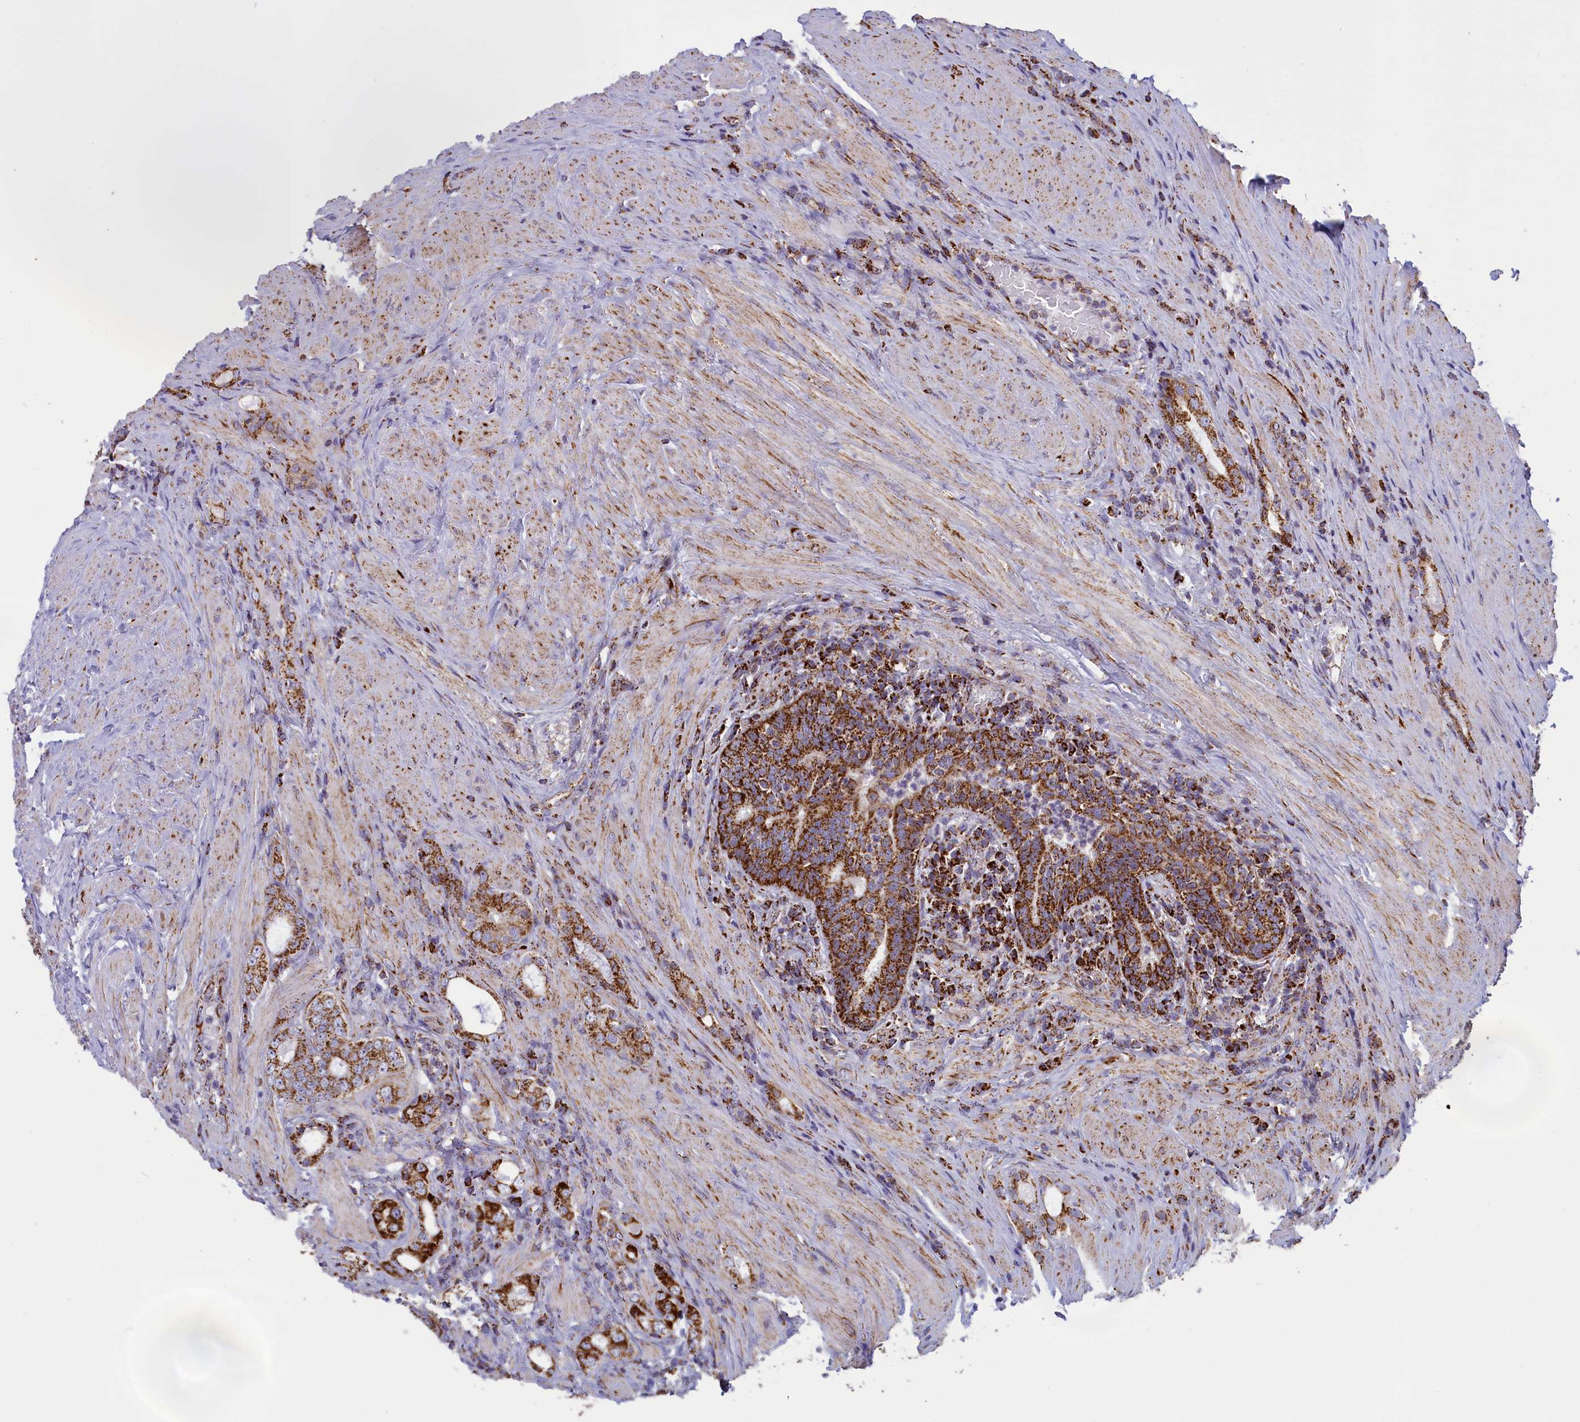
{"staining": {"intensity": "strong", "quantity": ">75%", "location": "cytoplasmic/membranous"}, "tissue": "prostate cancer", "cell_type": "Tumor cells", "image_type": "cancer", "snomed": [{"axis": "morphology", "description": "Adenocarcinoma, Low grade"}, {"axis": "topography", "description": "Prostate"}], "caption": "Prostate cancer tissue displays strong cytoplasmic/membranous staining in about >75% of tumor cells", "gene": "ISOC2", "patient": {"sex": "male", "age": 68}}